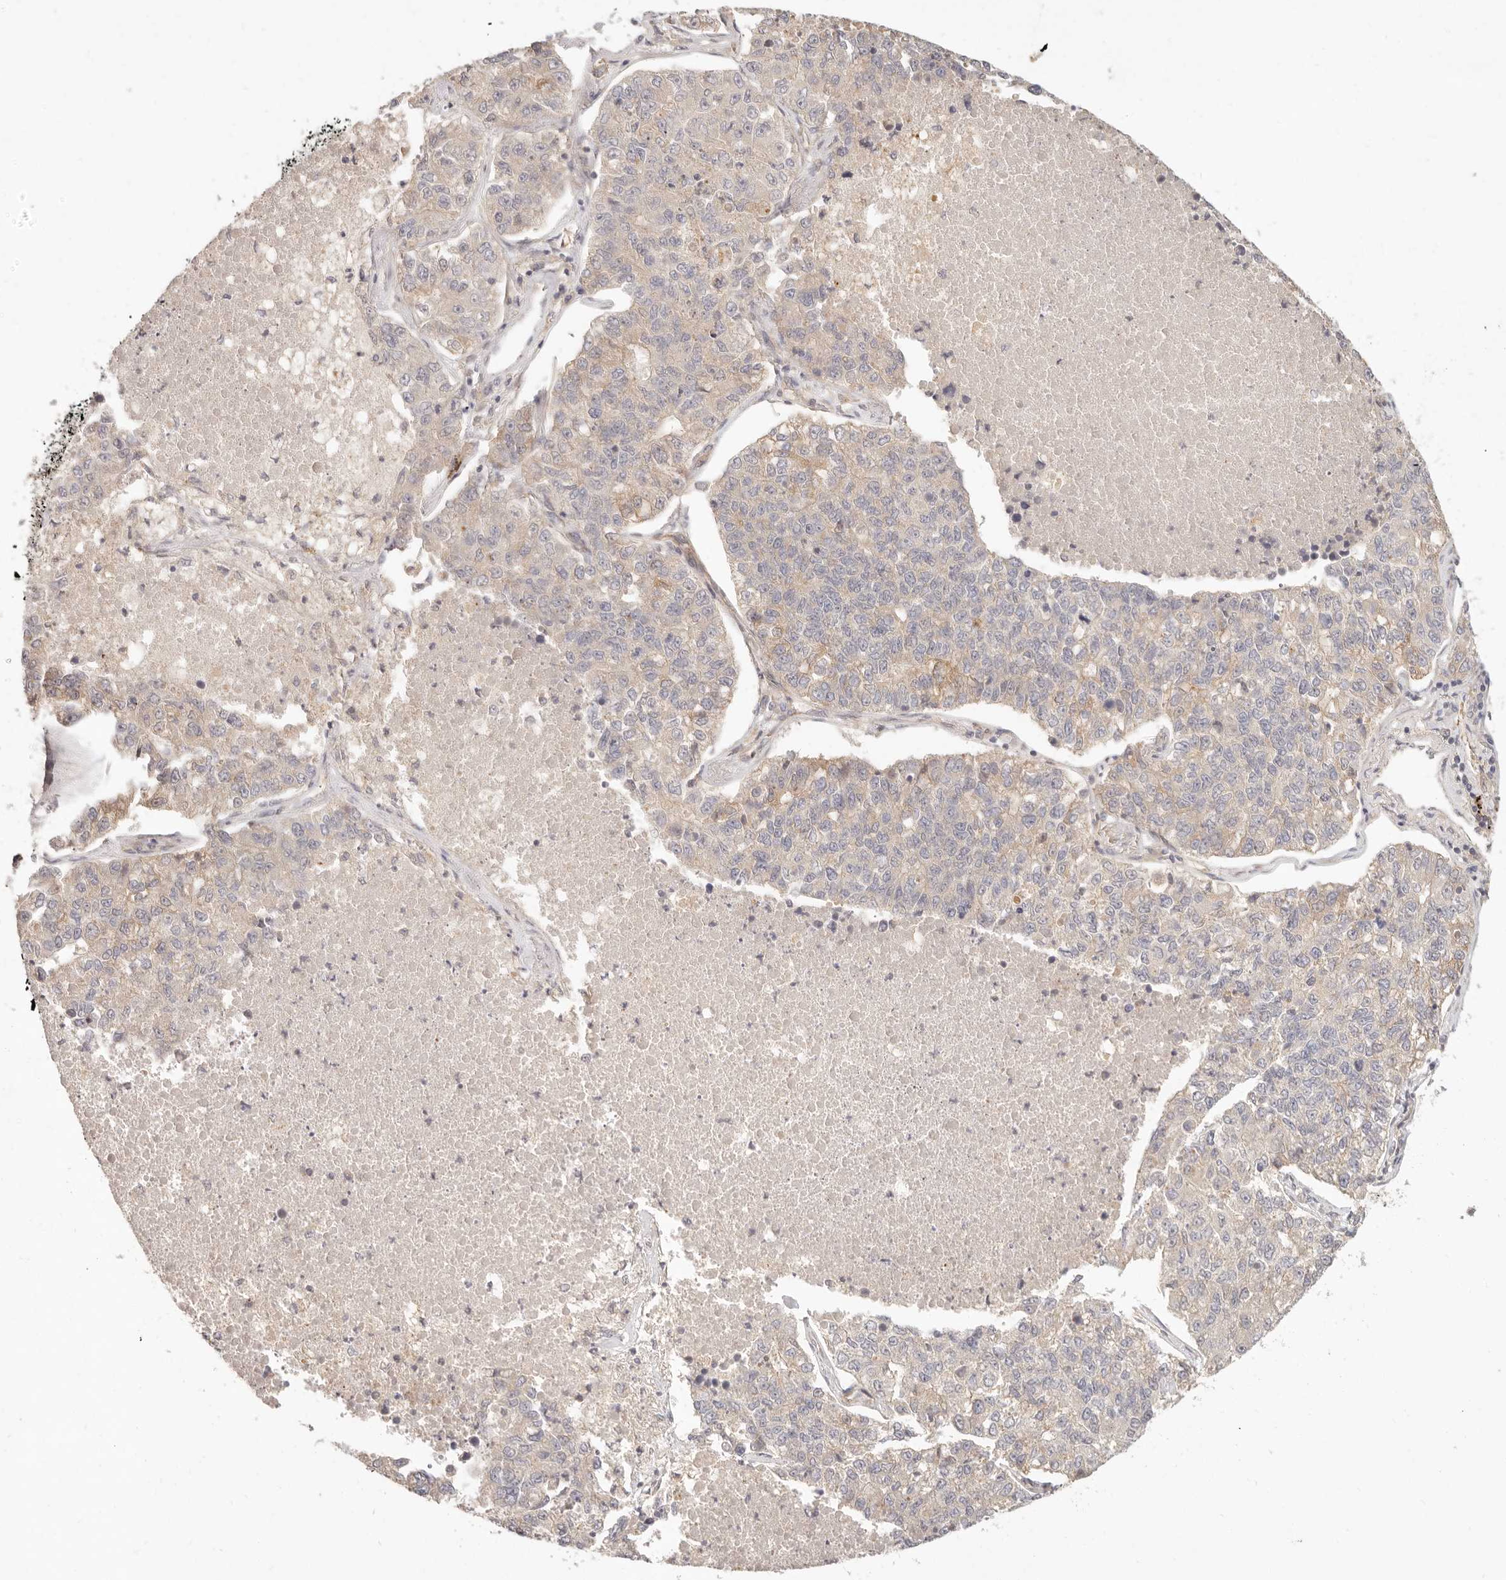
{"staining": {"intensity": "negative", "quantity": "none", "location": "none"}, "tissue": "lung cancer", "cell_type": "Tumor cells", "image_type": "cancer", "snomed": [{"axis": "morphology", "description": "Adenocarcinoma, NOS"}, {"axis": "topography", "description": "Lung"}], "caption": "Tumor cells show no significant protein staining in adenocarcinoma (lung).", "gene": "PPP1R3B", "patient": {"sex": "male", "age": 49}}